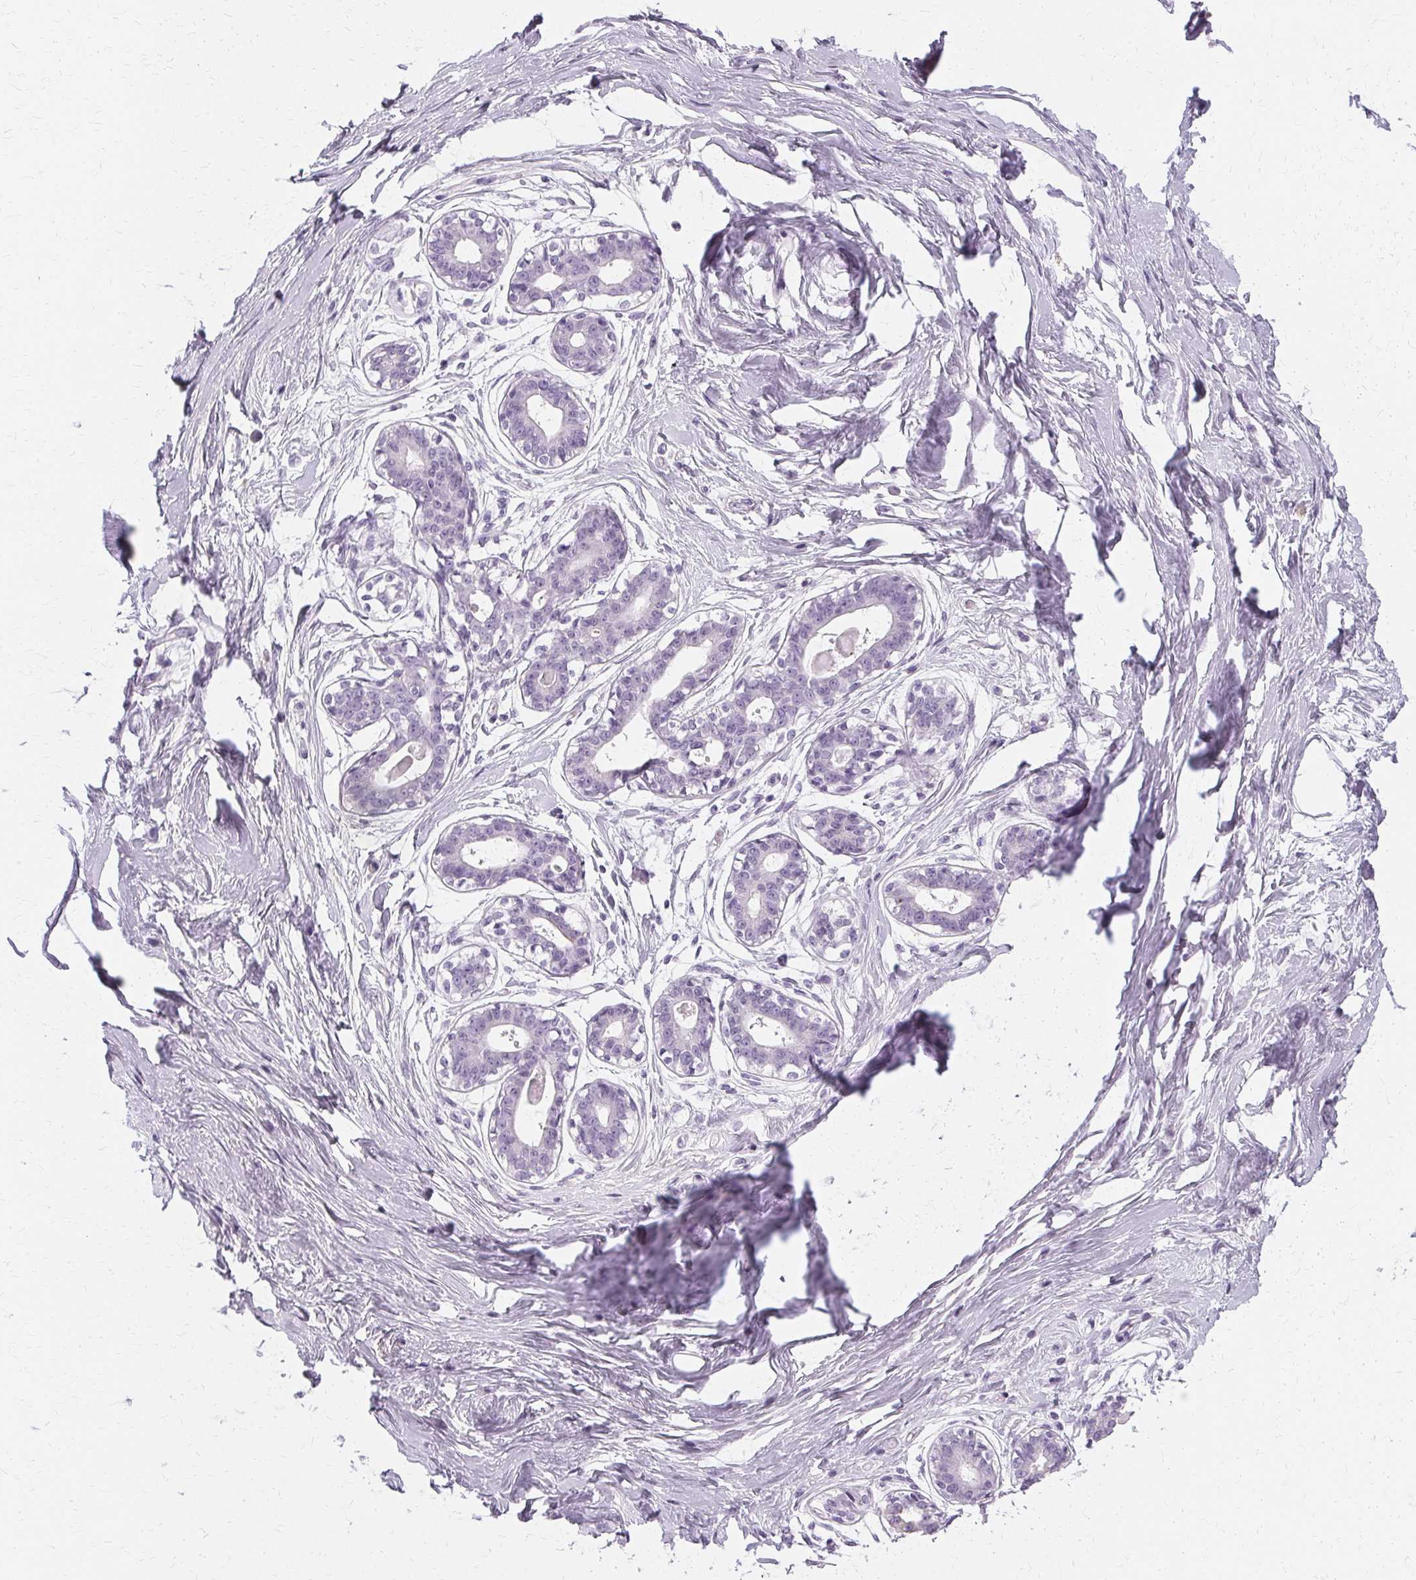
{"staining": {"intensity": "negative", "quantity": "none", "location": "none"}, "tissue": "breast", "cell_type": "Adipocytes", "image_type": "normal", "snomed": [{"axis": "morphology", "description": "Normal tissue, NOS"}, {"axis": "topography", "description": "Breast"}], "caption": "Adipocytes are negative for protein expression in normal human breast. The staining is performed using DAB brown chromogen with nuclei counter-stained in using hematoxylin.", "gene": "KRT6A", "patient": {"sex": "female", "age": 45}}